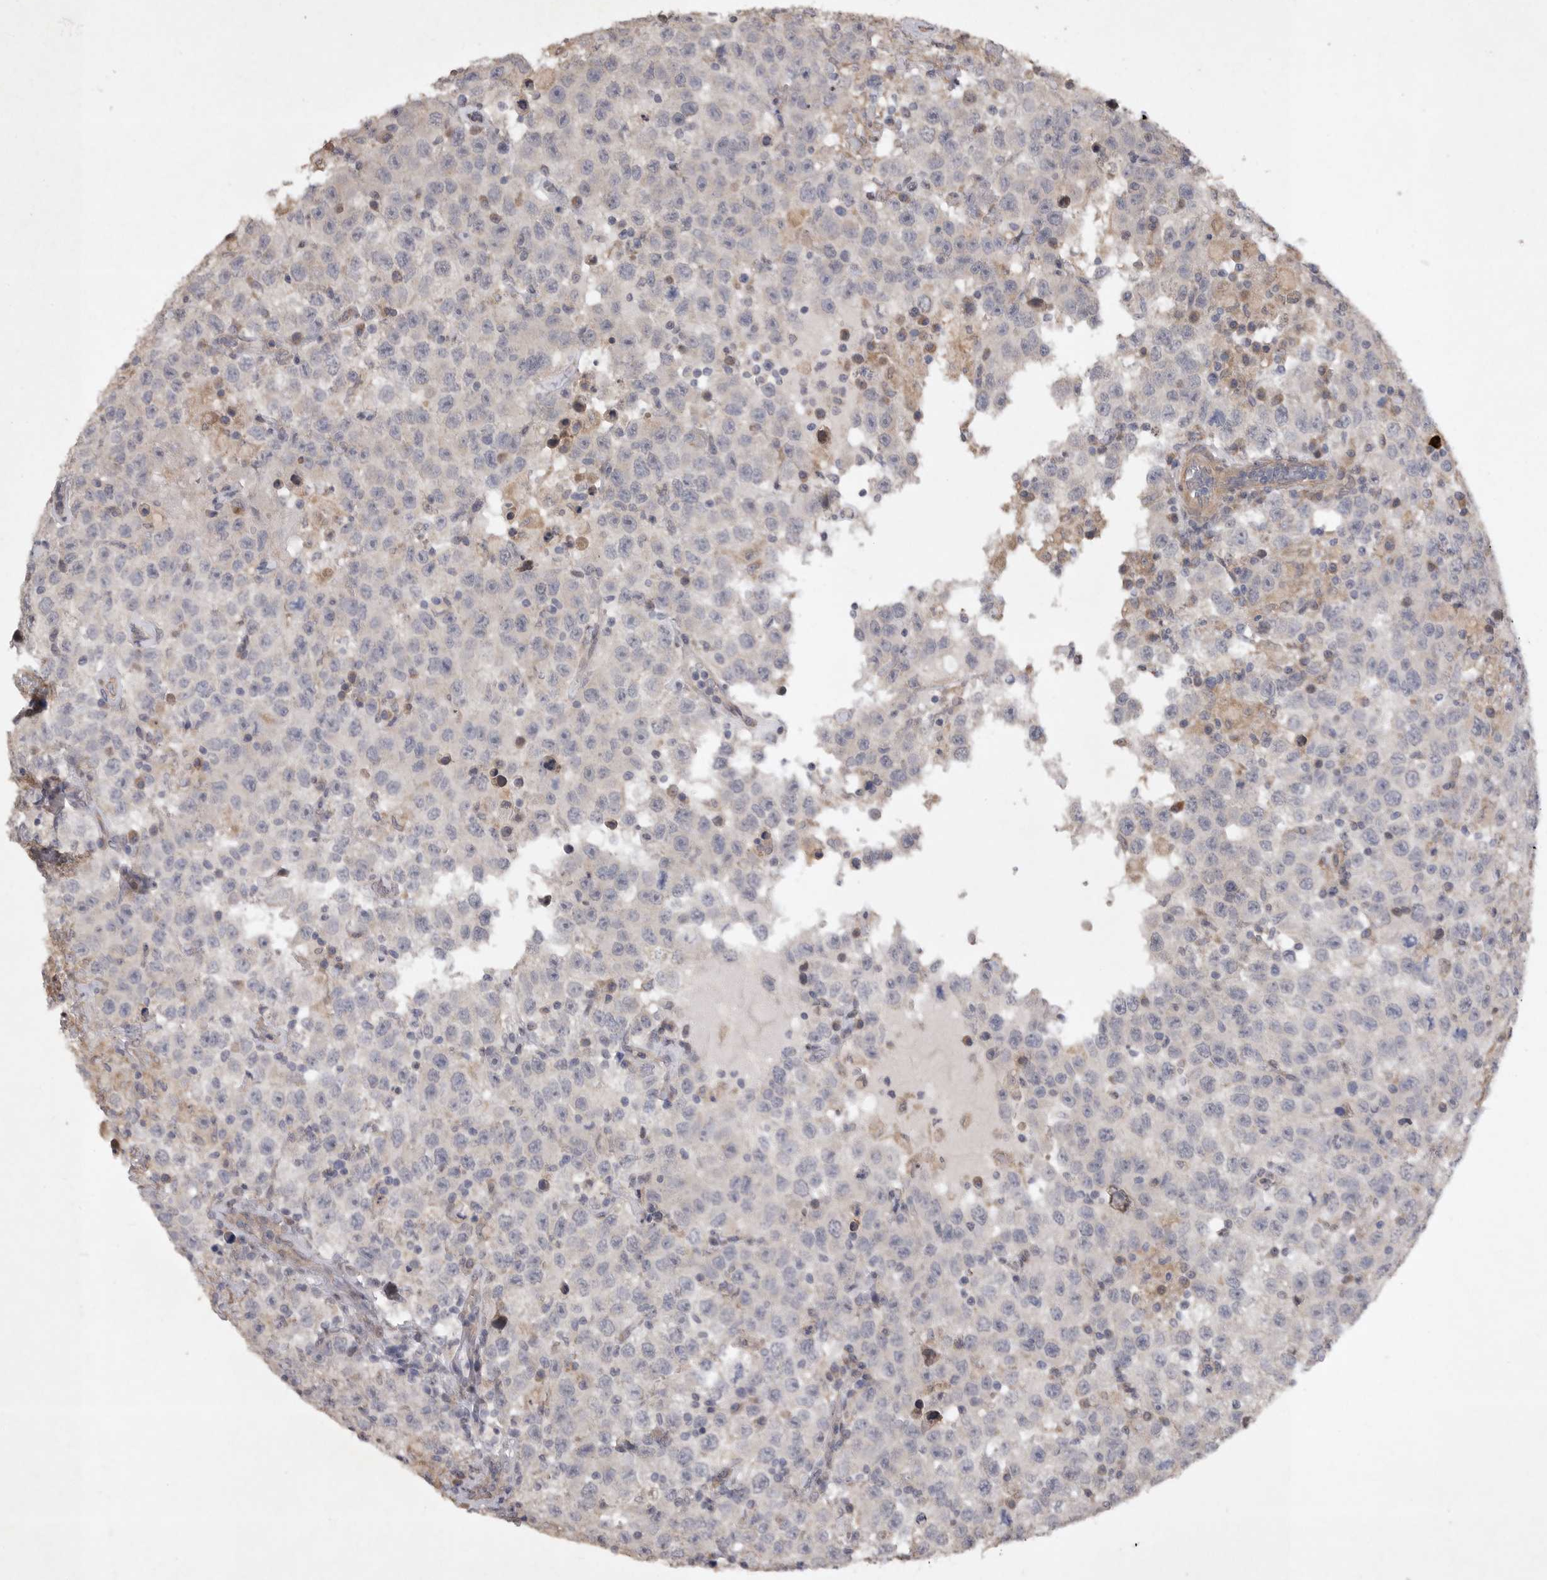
{"staining": {"intensity": "negative", "quantity": "none", "location": "none"}, "tissue": "testis cancer", "cell_type": "Tumor cells", "image_type": "cancer", "snomed": [{"axis": "morphology", "description": "Seminoma, NOS"}, {"axis": "topography", "description": "Testis"}], "caption": "Immunohistochemistry image of human testis cancer stained for a protein (brown), which demonstrates no staining in tumor cells.", "gene": "EDEM3", "patient": {"sex": "male", "age": 41}}